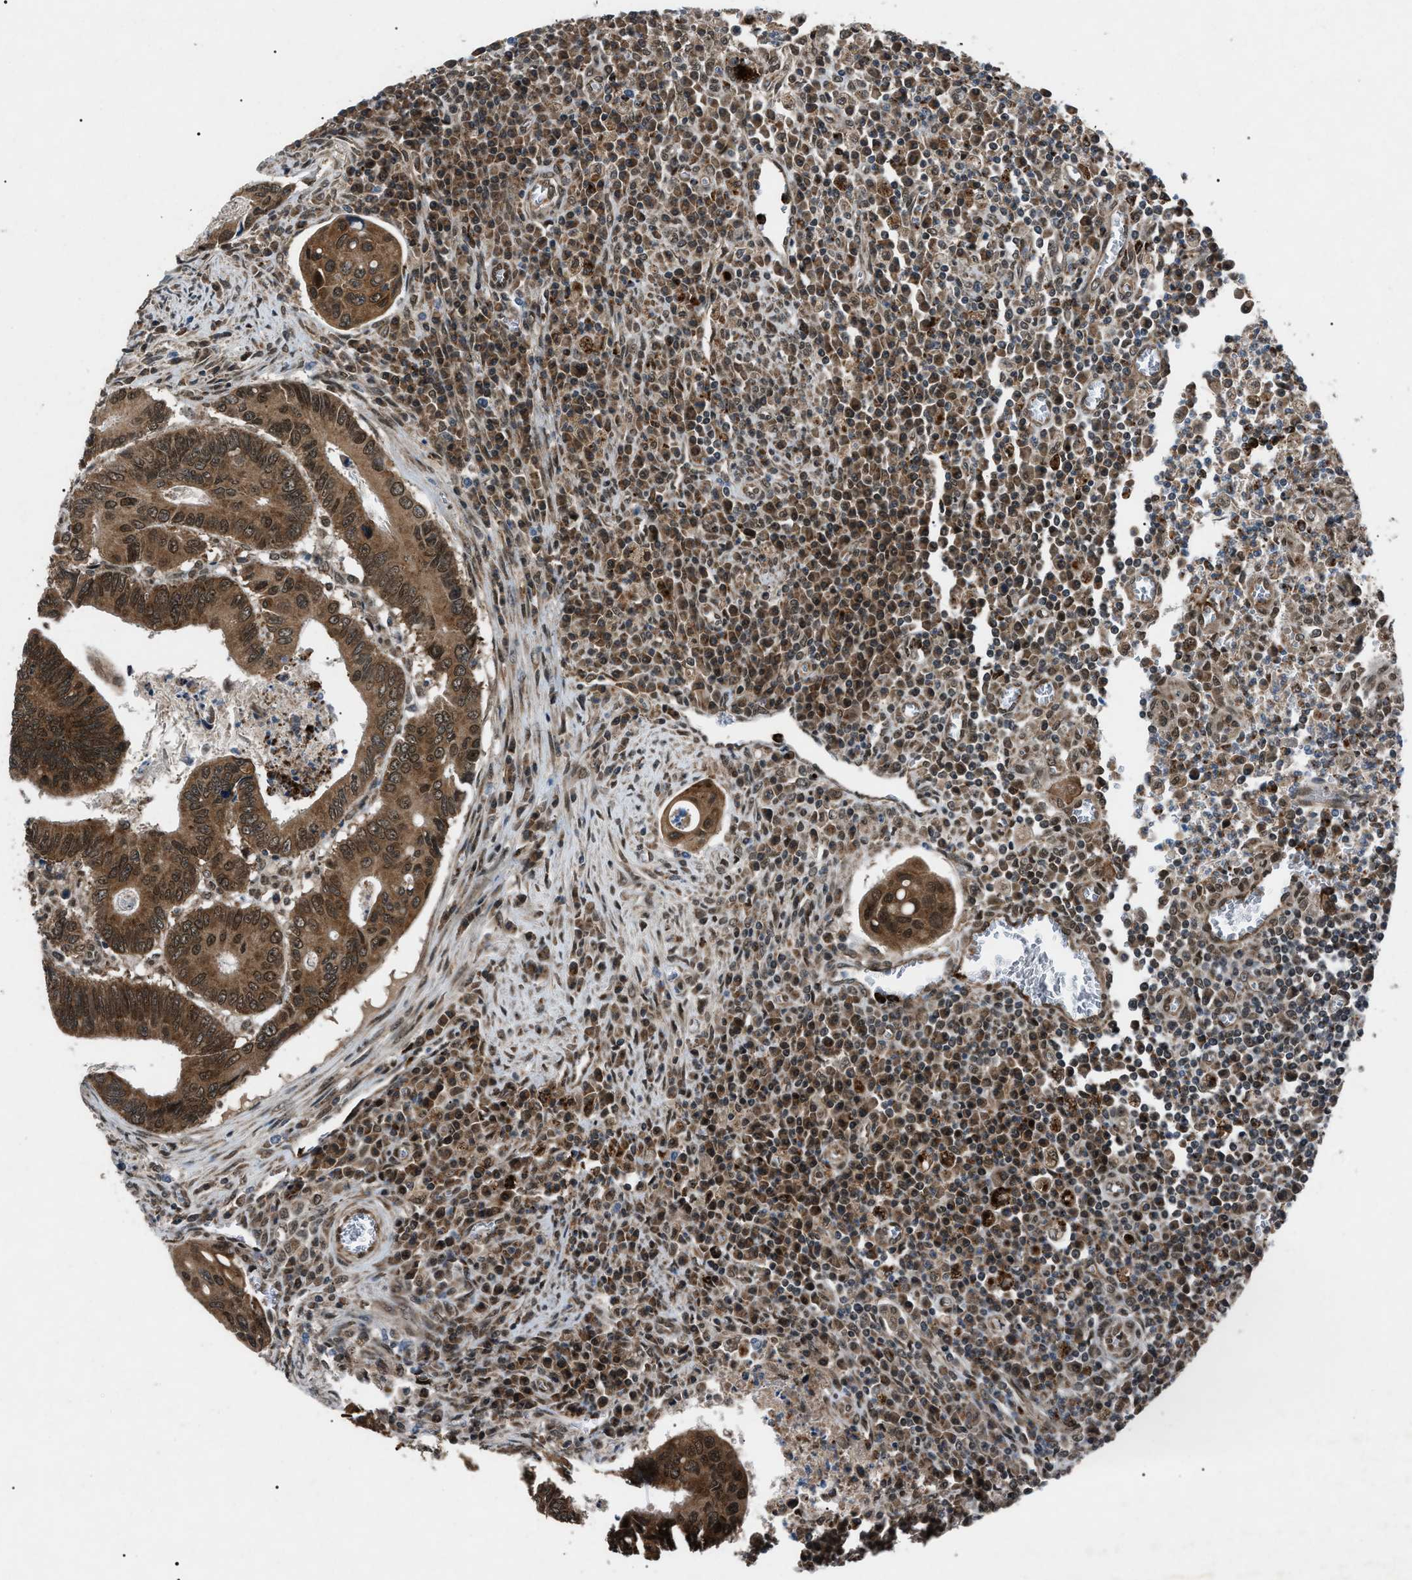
{"staining": {"intensity": "strong", "quantity": ">75%", "location": "cytoplasmic/membranous,nuclear"}, "tissue": "colorectal cancer", "cell_type": "Tumor cells", "image_type": "cancer", "snomed": [{"axis": "morphology", "description": "Inflammation, NOS"}, {"axis": "morphology", "description": "Adenocarcinoma, NOS"}, {"axis": "topography", "description": "Colon"}], "caption": "Immunohistochemistry (DAB (3,3'-diaminobenzidine)) staining of human colorectal adenocarcinoma demonstrates strong cytoplasmic/membranous and nuclear protein expression in approximately >75% of tumor cells.", "gene": "ZFAND2A", "patient": {"sex": "male", "age": 72}}